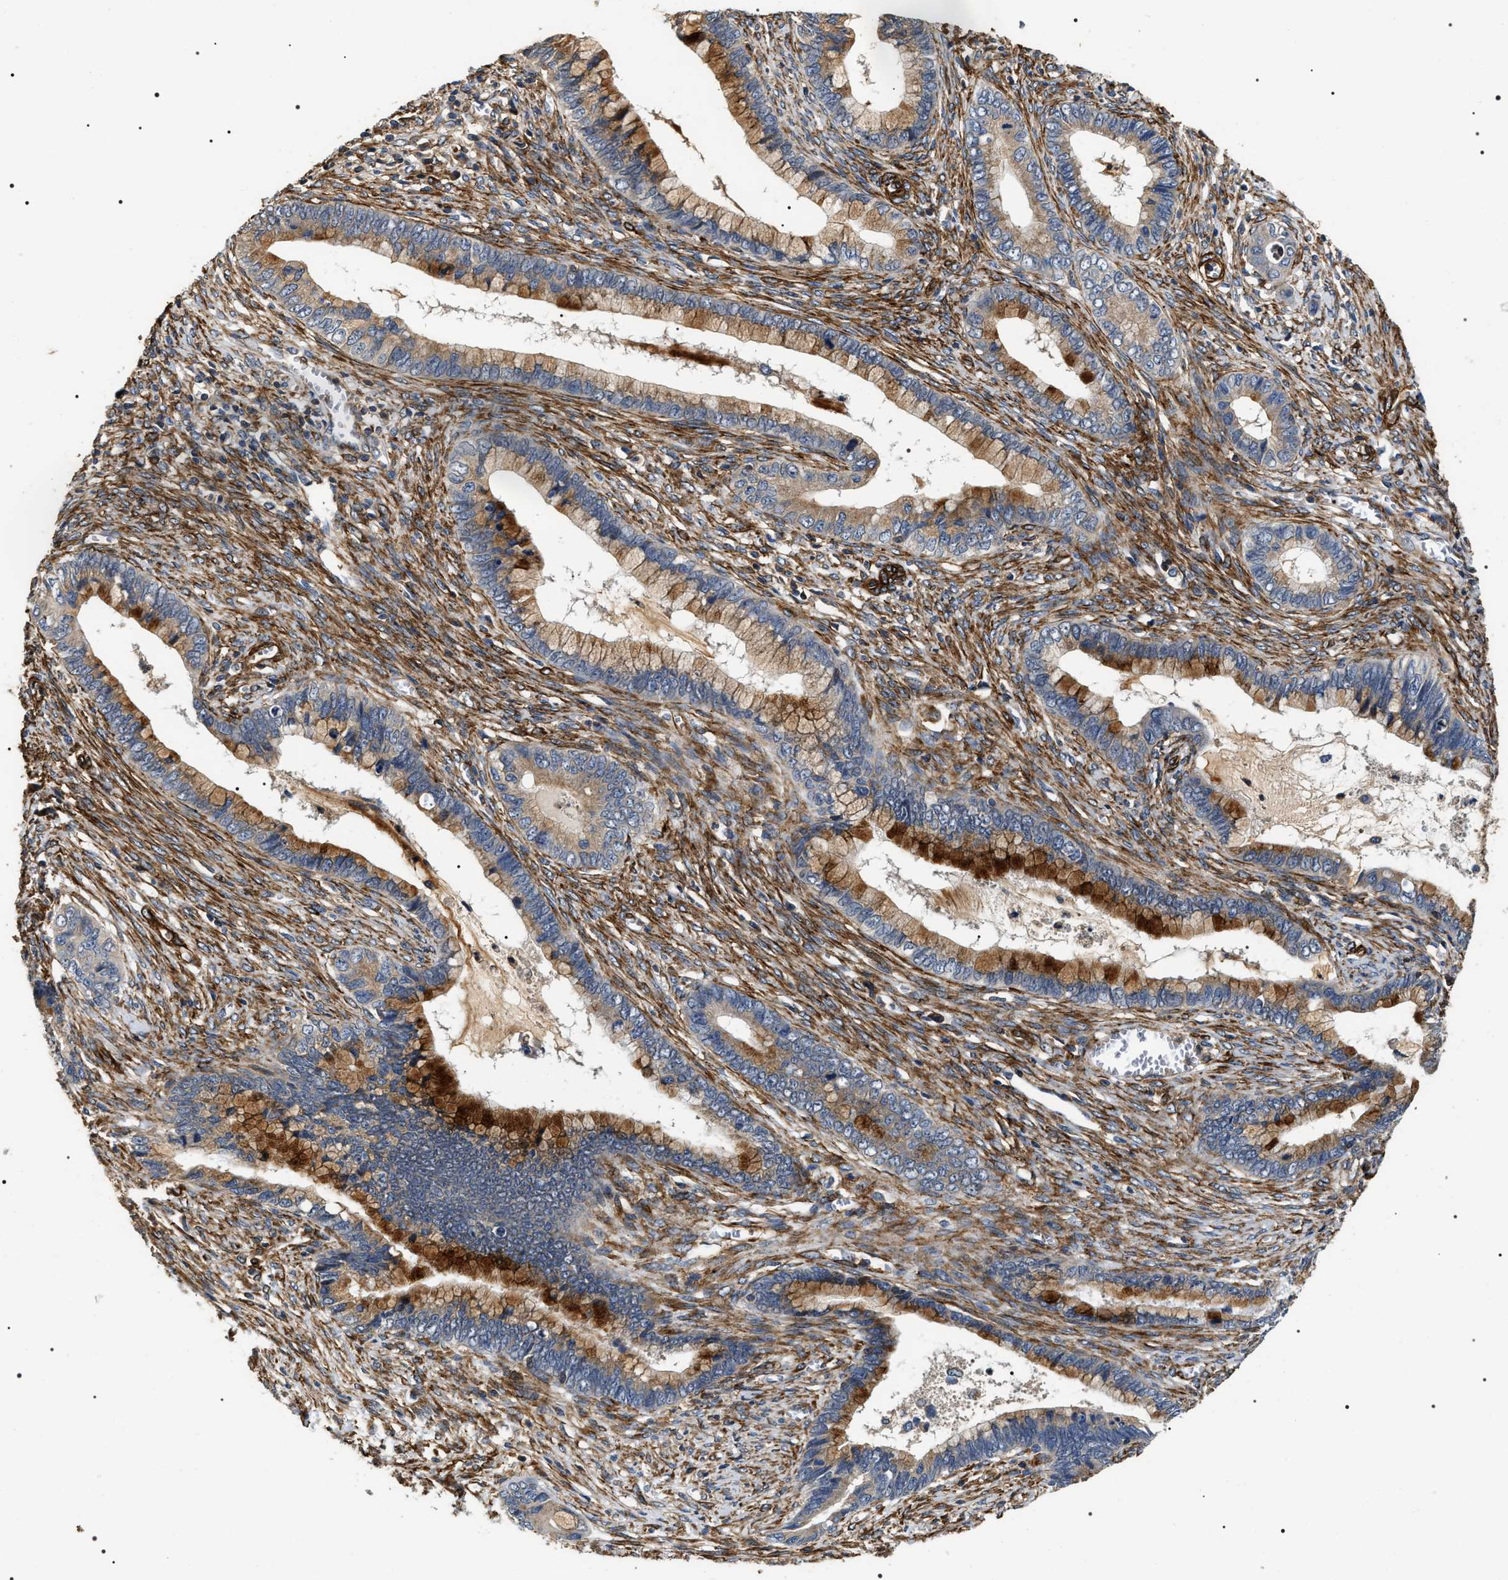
{"staining": {"intensity": "moderate", "quantity": "<25%", "location": "cytoplasmic/membranous"}, "tissue": "cervical cancer", "cell_type": "Tumor cells", "image_type": "cancer", "snomed": [{"axis": "morphology", "description": "Adenocarcinoma, NOS"}, {"axis": "topography", "description": "Cervix"}], "caption": "Brown immunohistochemical staining in cervical adenocarcinoma exhibits moderate cytoplasmic/membranous expression in approximately <25% of tumor cells.", "gene": "ZC3HAV1L", "patient": {"sex": "female", "age": 44}}